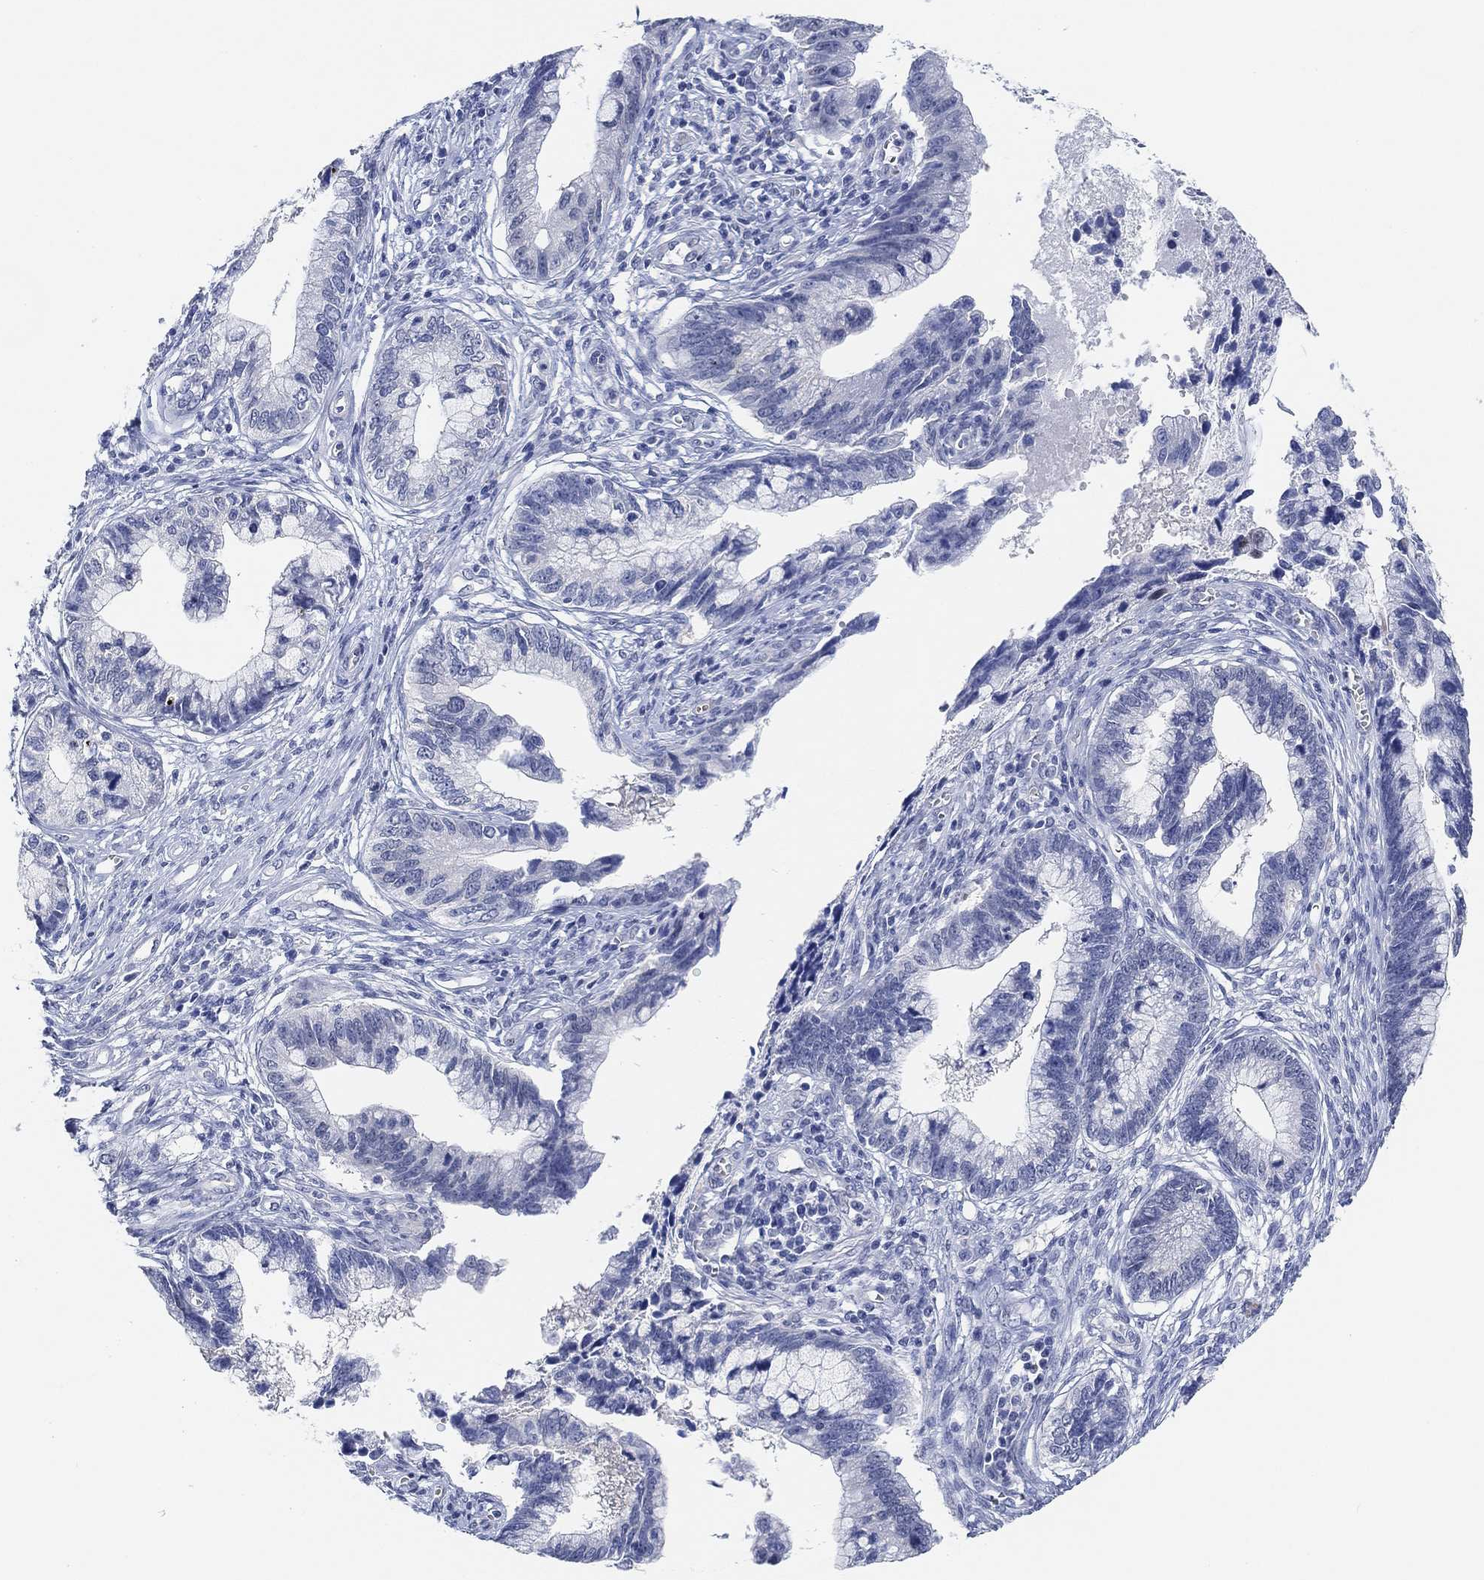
{"staining": {"intensity": "negative", "quantity": "none", "location": "none"}, "tissue": "cervical cancer", "cell_type": "Tumor cells", "image_type": "cancer", "snomed": [{"axis": "morphology", "description": "Adenocarcinoma, NOS"}, {"axis": "topography", "description": "Cervix"}], "caption": "IHC of human cervical adenocarcinoma exhibits no positivity in tumor cells. (DAB IHC visualized using brightfield microscopy, high magnification).", "gene": "PAX6", "patient": {"sex": "female", "age": 44}}